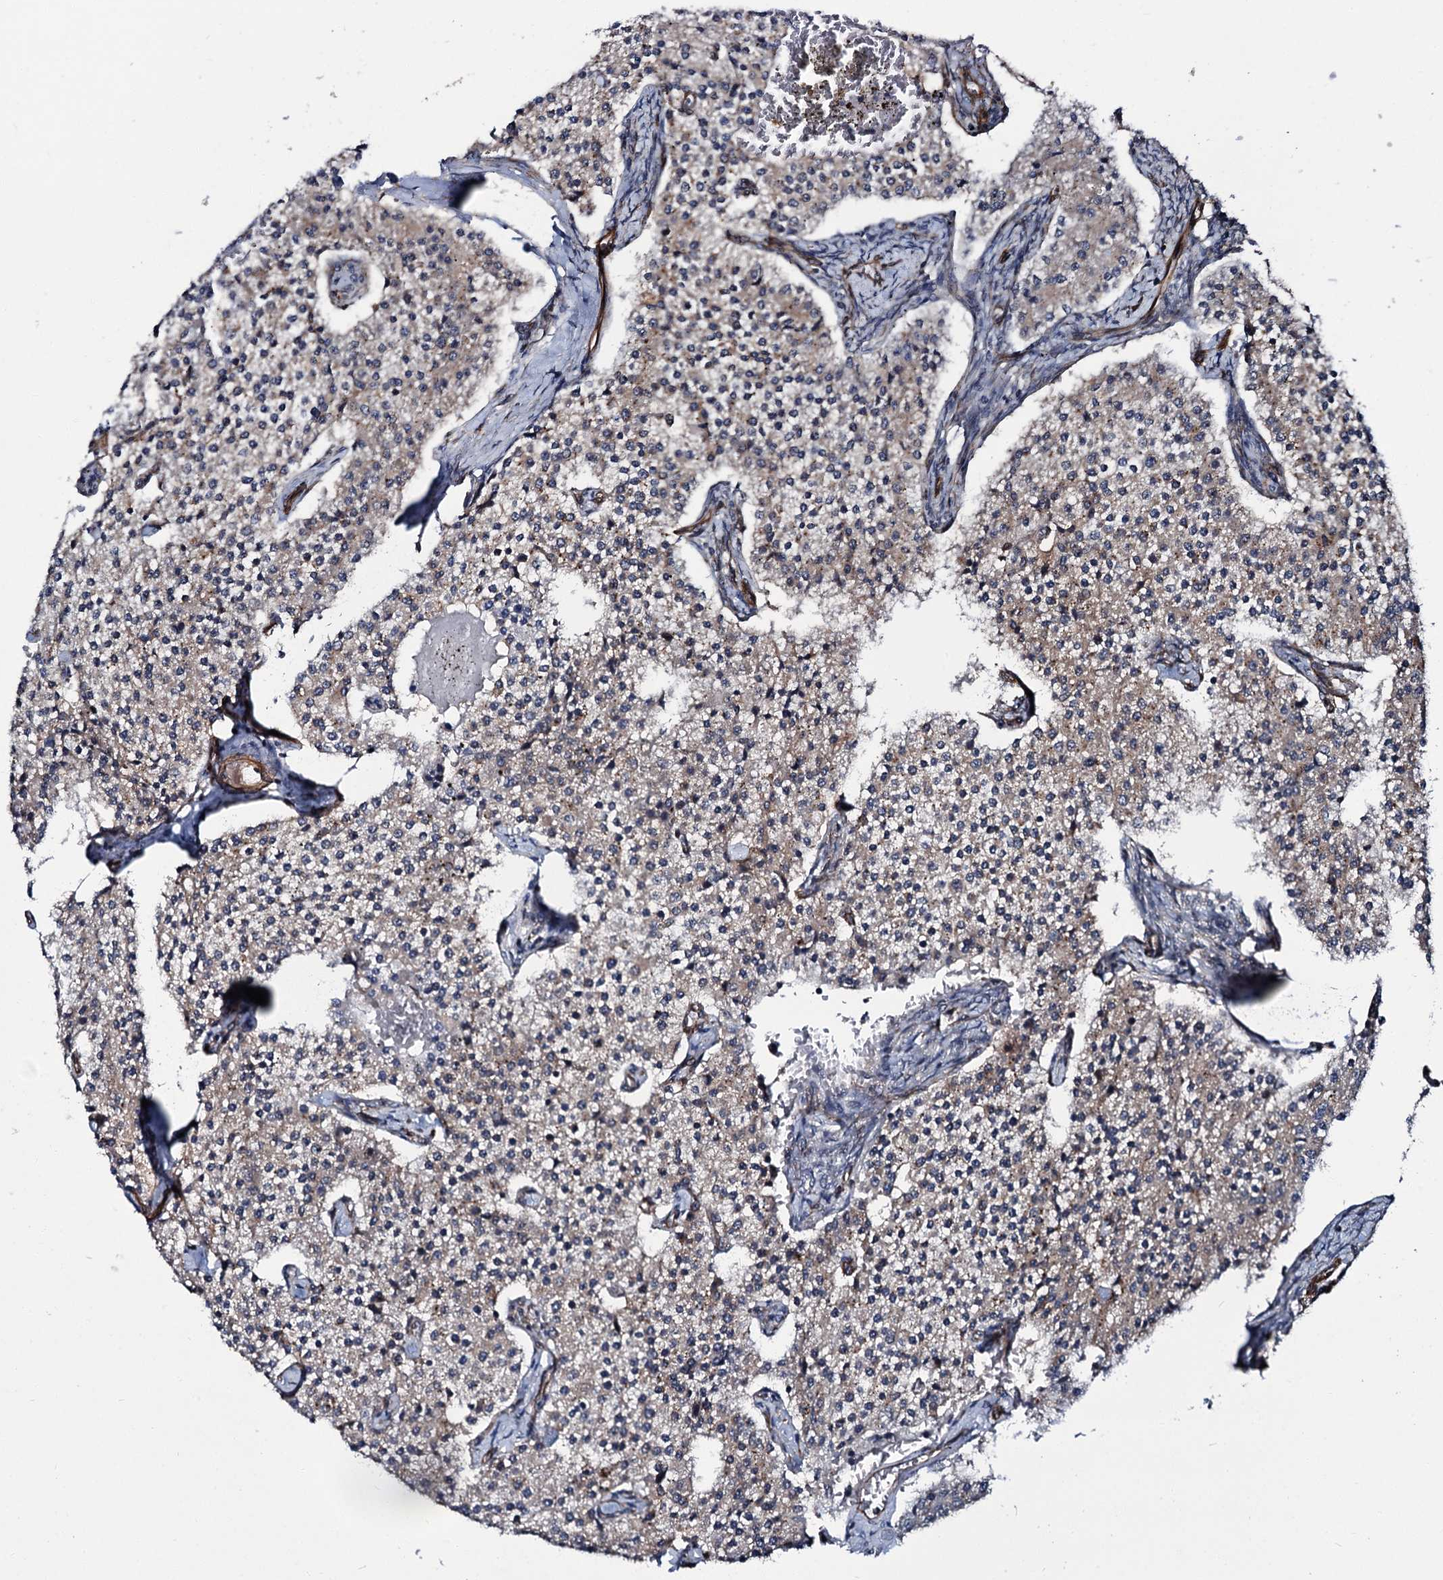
{"staining": {"intensity": "weak", "quantity": ">75%", "location": "cytoplasmic/membranous"}, "tissue": "carcinoid", "cell_type": "Tumor cells", "image_type": "cancer", "snomed": [{"axis": "morphology", "description": "Carcinoid, malignant, NOS"}, {"axis": "topography", "description": "Colon"}], "caption": "Carcinoid stained for a protein (brown) exhibits weak cytoplasmic/membranous positive expression in about >75% of tumor cells.", "gene": "ZFYVE19", "patient": {"sex": "female", "age": 52}}